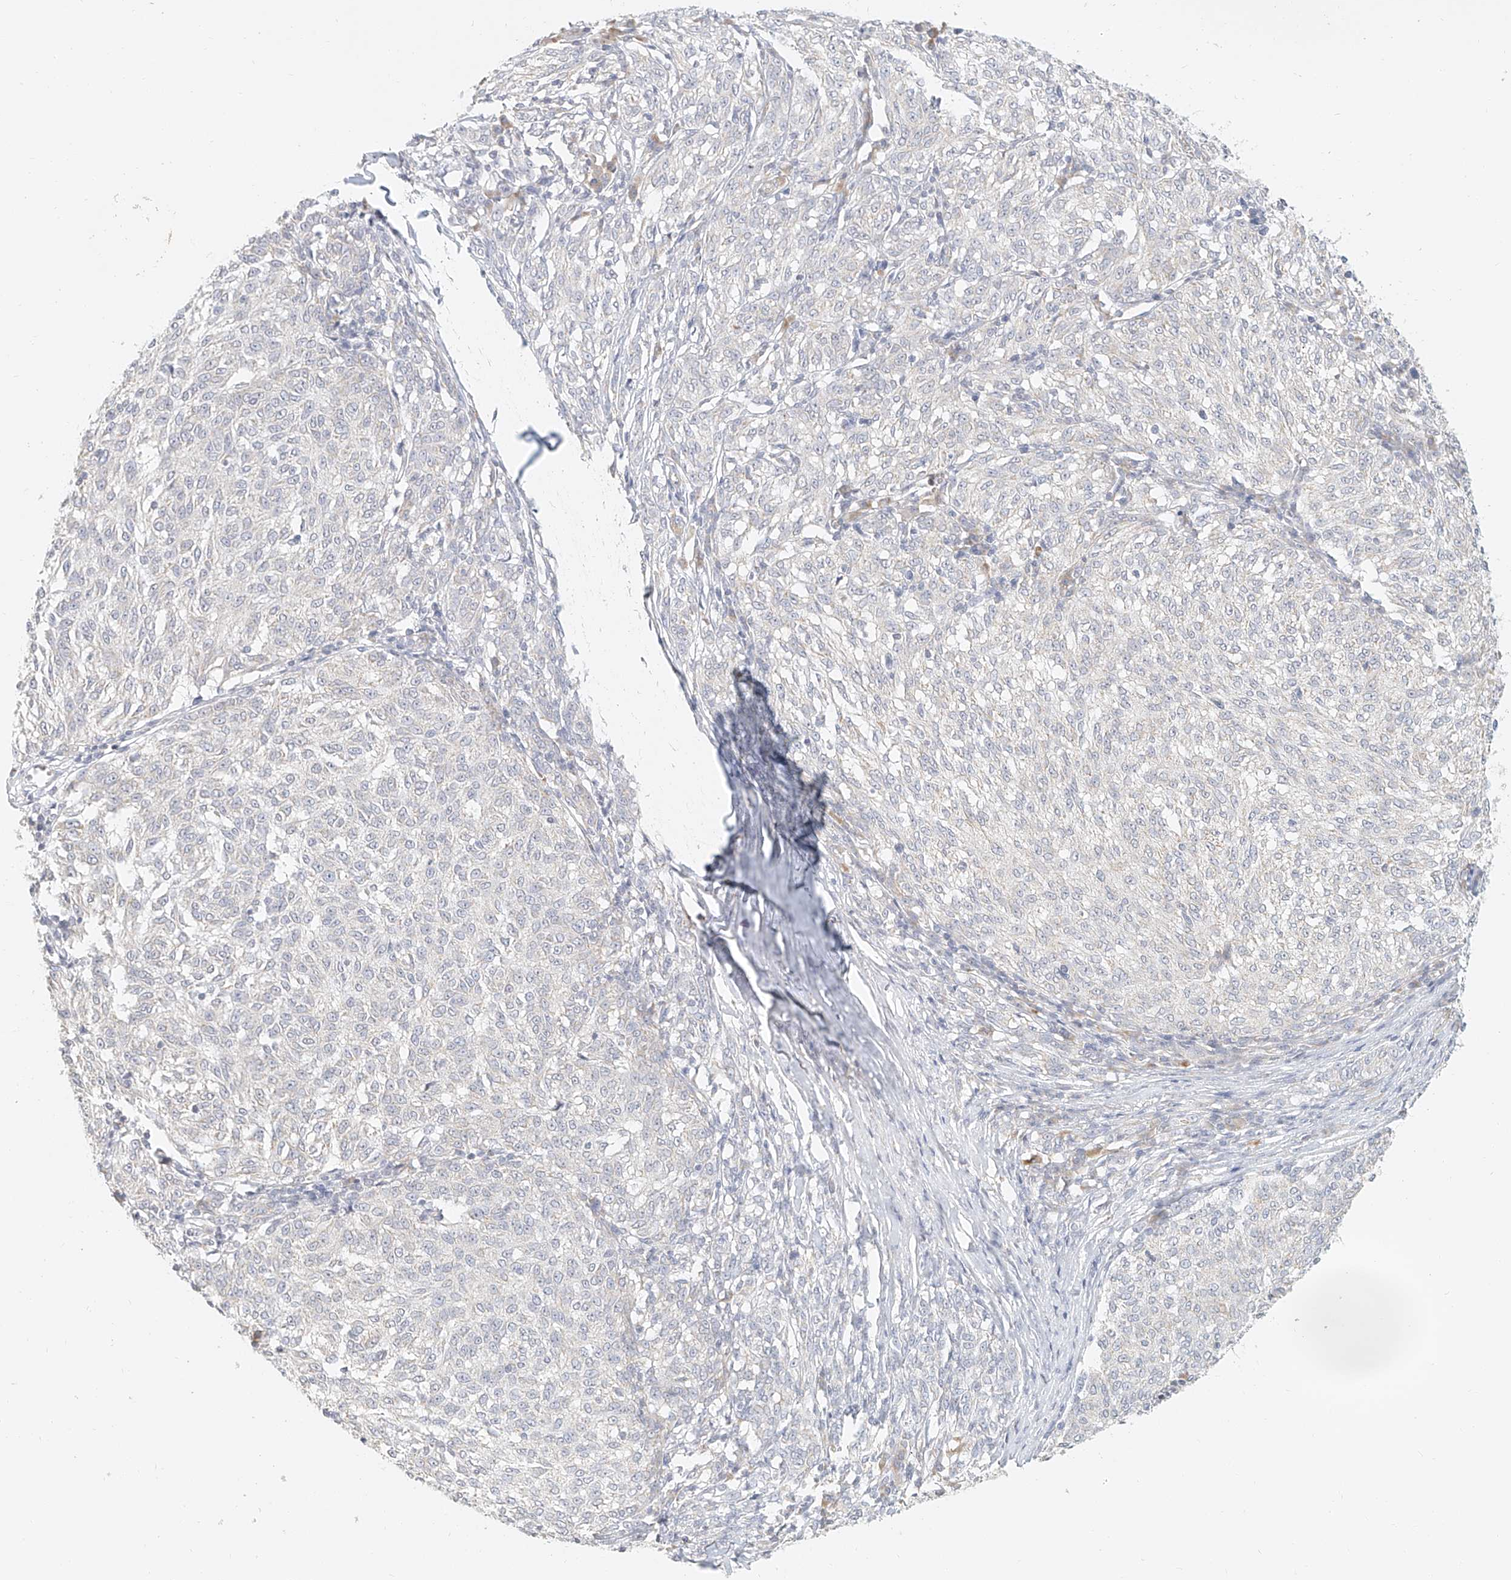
{"staining": {"intensity": "negative", "quantity": "none", "location": "none"}, "tissue": "melanoma", "cell_type": "Tumor cells", "image_type": "cancer", "snomed": [{"axis": "morphology", "description": "Malignant melanoma, NOS"}, {"axis": "topography", "description": "Skin"}], "caption": "Immunohistochemistry (IHC) photomicrograph of neoplastic tissue: human melanoma stained with DAB exhibits no significant protein expression in tumor cells. (Brightfield microscopy of DAB immunohistochemistry (IHC) at high magnification).", "gene": "CXorf58", "patient": {"sex": "female", "age": 72}}